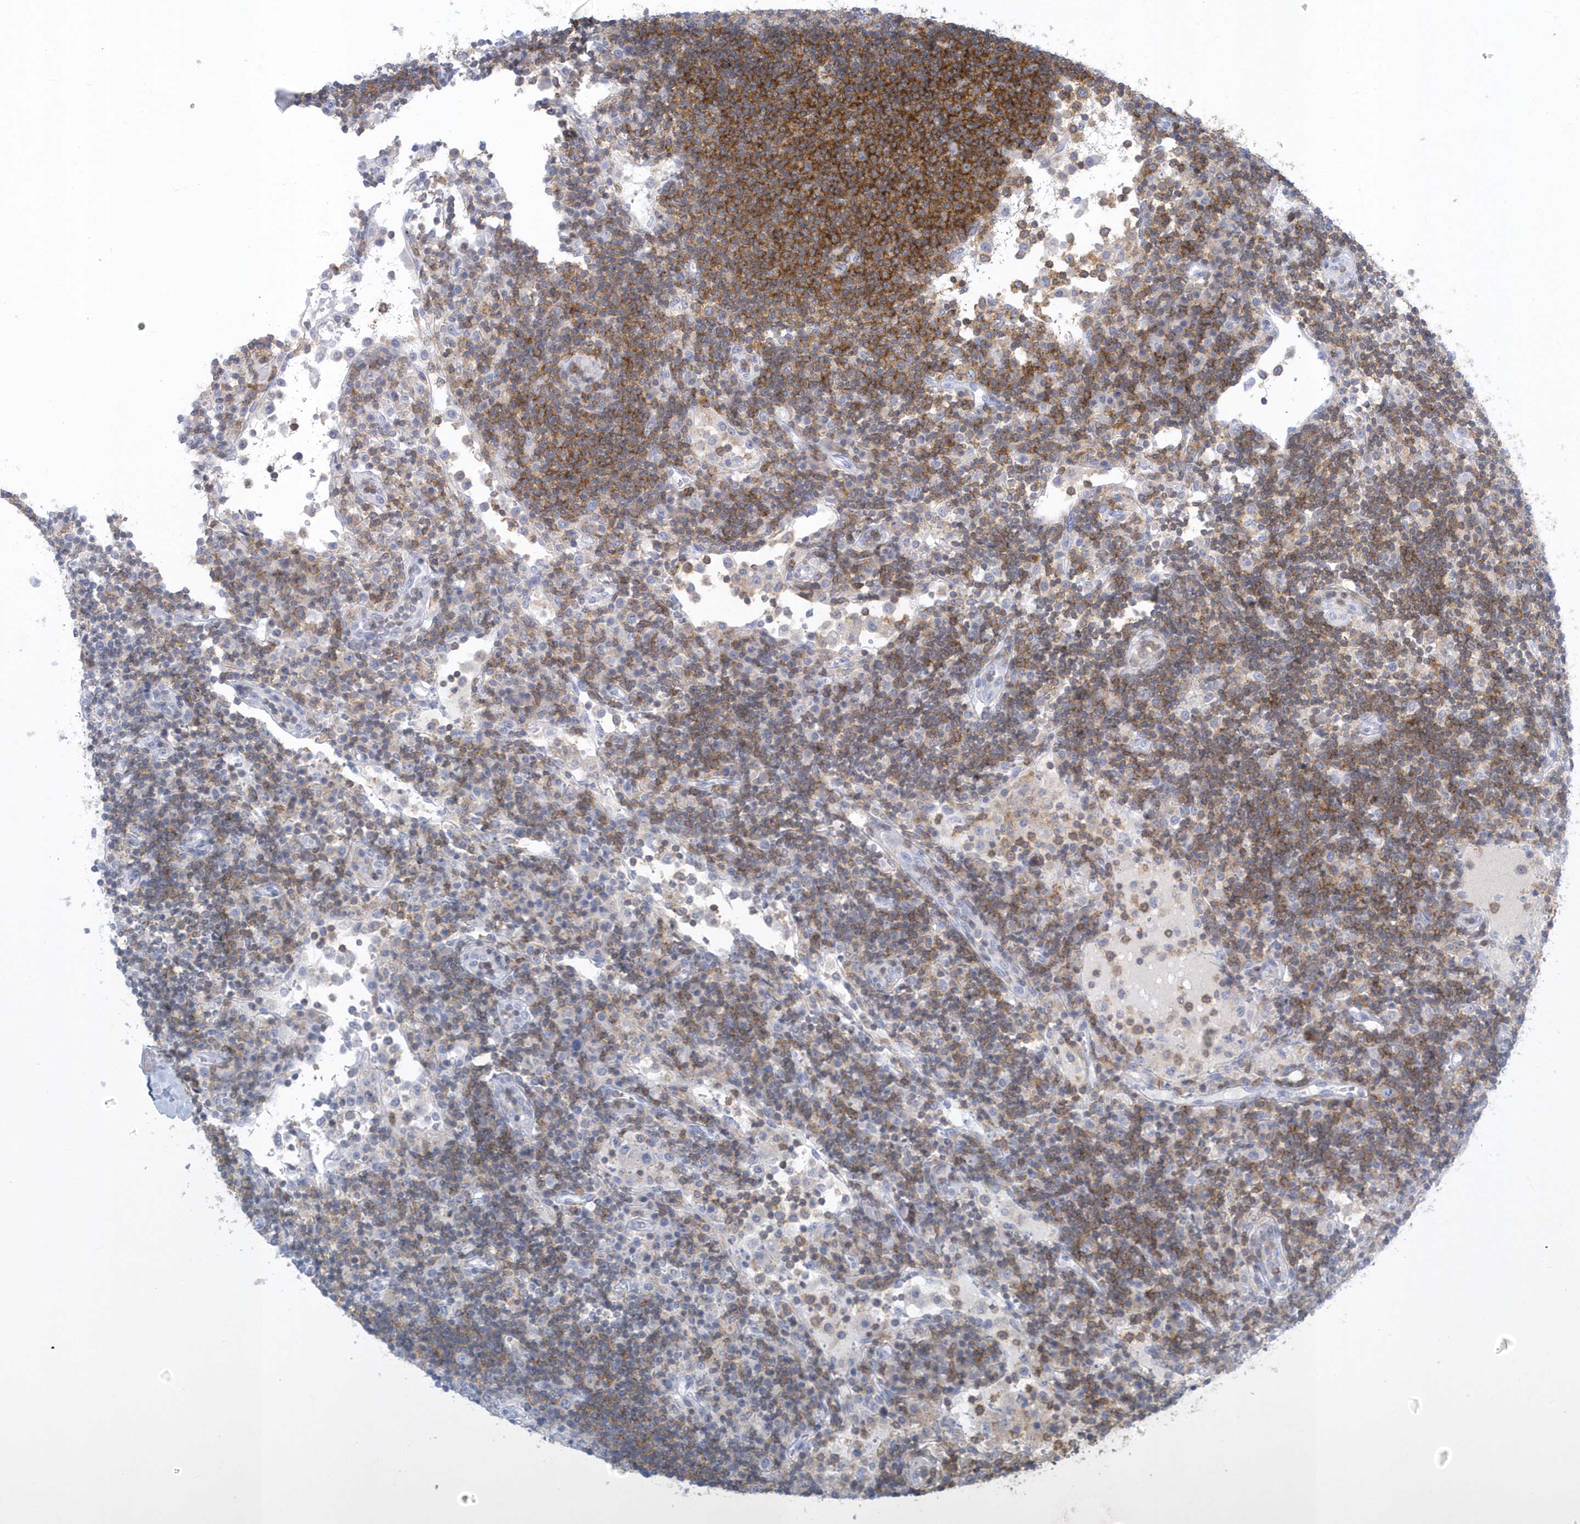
{"staining": {"intensity": "moderate", "quantity": "25%-75%", "location": "cytoplasmic/membranous"}, "tissue": "lymph node", "cell_type": "Non-germinal center cells", "image_type": "normal", "snomed": [{"axis": "morphology", "description": "Normal tissue, NOS"}, {"axis": "topography", "description": "Lymph node"}], "caption": "The image demonstrates a brown stain indicating the presence of a protein in the cytoplasmic/membranous of non-germinal center cells in lymph node.", "gene": "PSD4", "patient": {"sex": "female", "age": 53}}